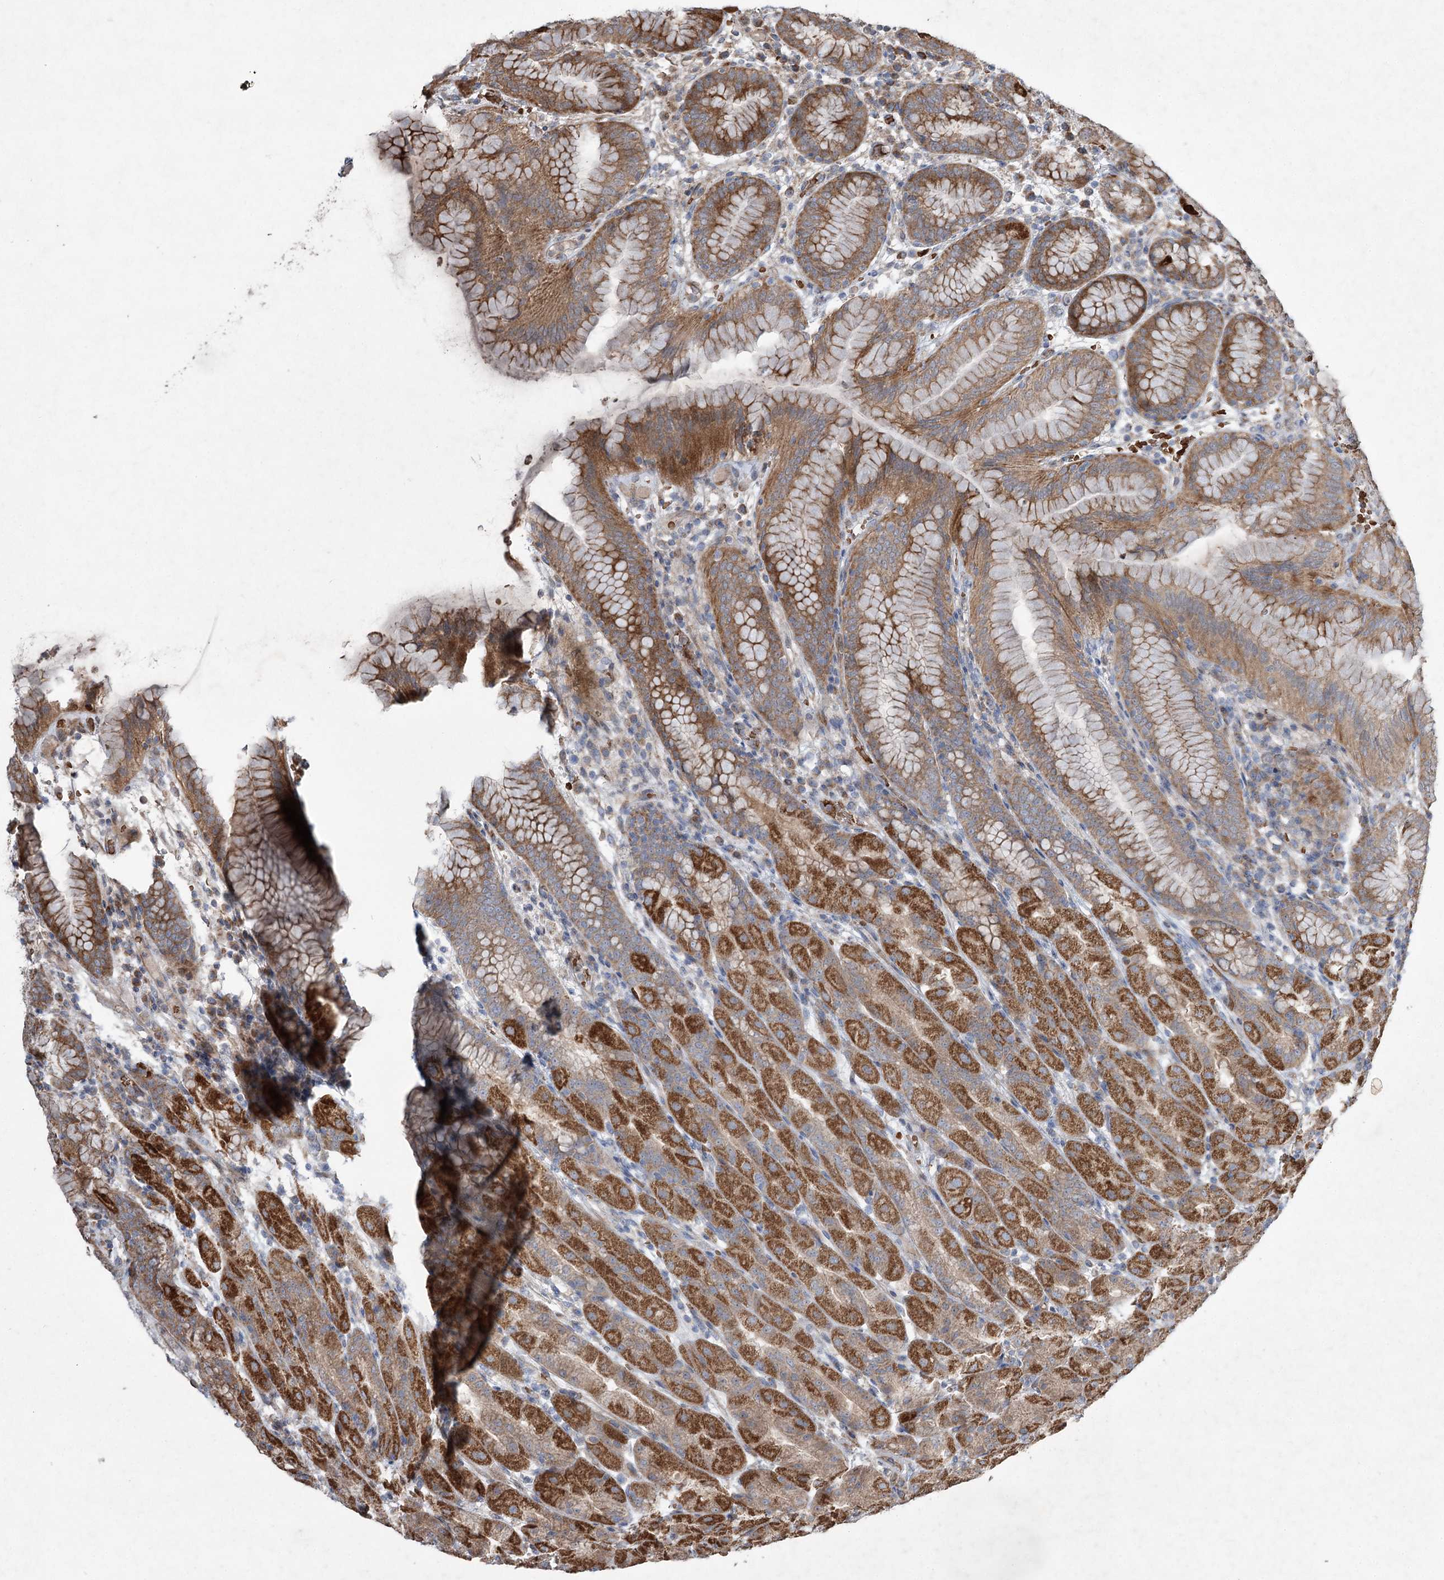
{"staining": {"intensity": "strong", "quantity": ">75%", "location": "cytoplasmic/membranous"}, "tissue": "stomach", "cell_type": "Glandular cells", "image_type": "normal", "snomed": [{"axis": "morphology", "description": "Normal tissue, NOS"}, {"axis": "topography", "description": "Stomach"}], "caption": "Protein expression analysis of benign human stomach reveals strong cytoplasmic/membranous staining in about >75% of glandular cells.", "gene": "SERINC5", "patient": {"sex": "female", "age": 79}}